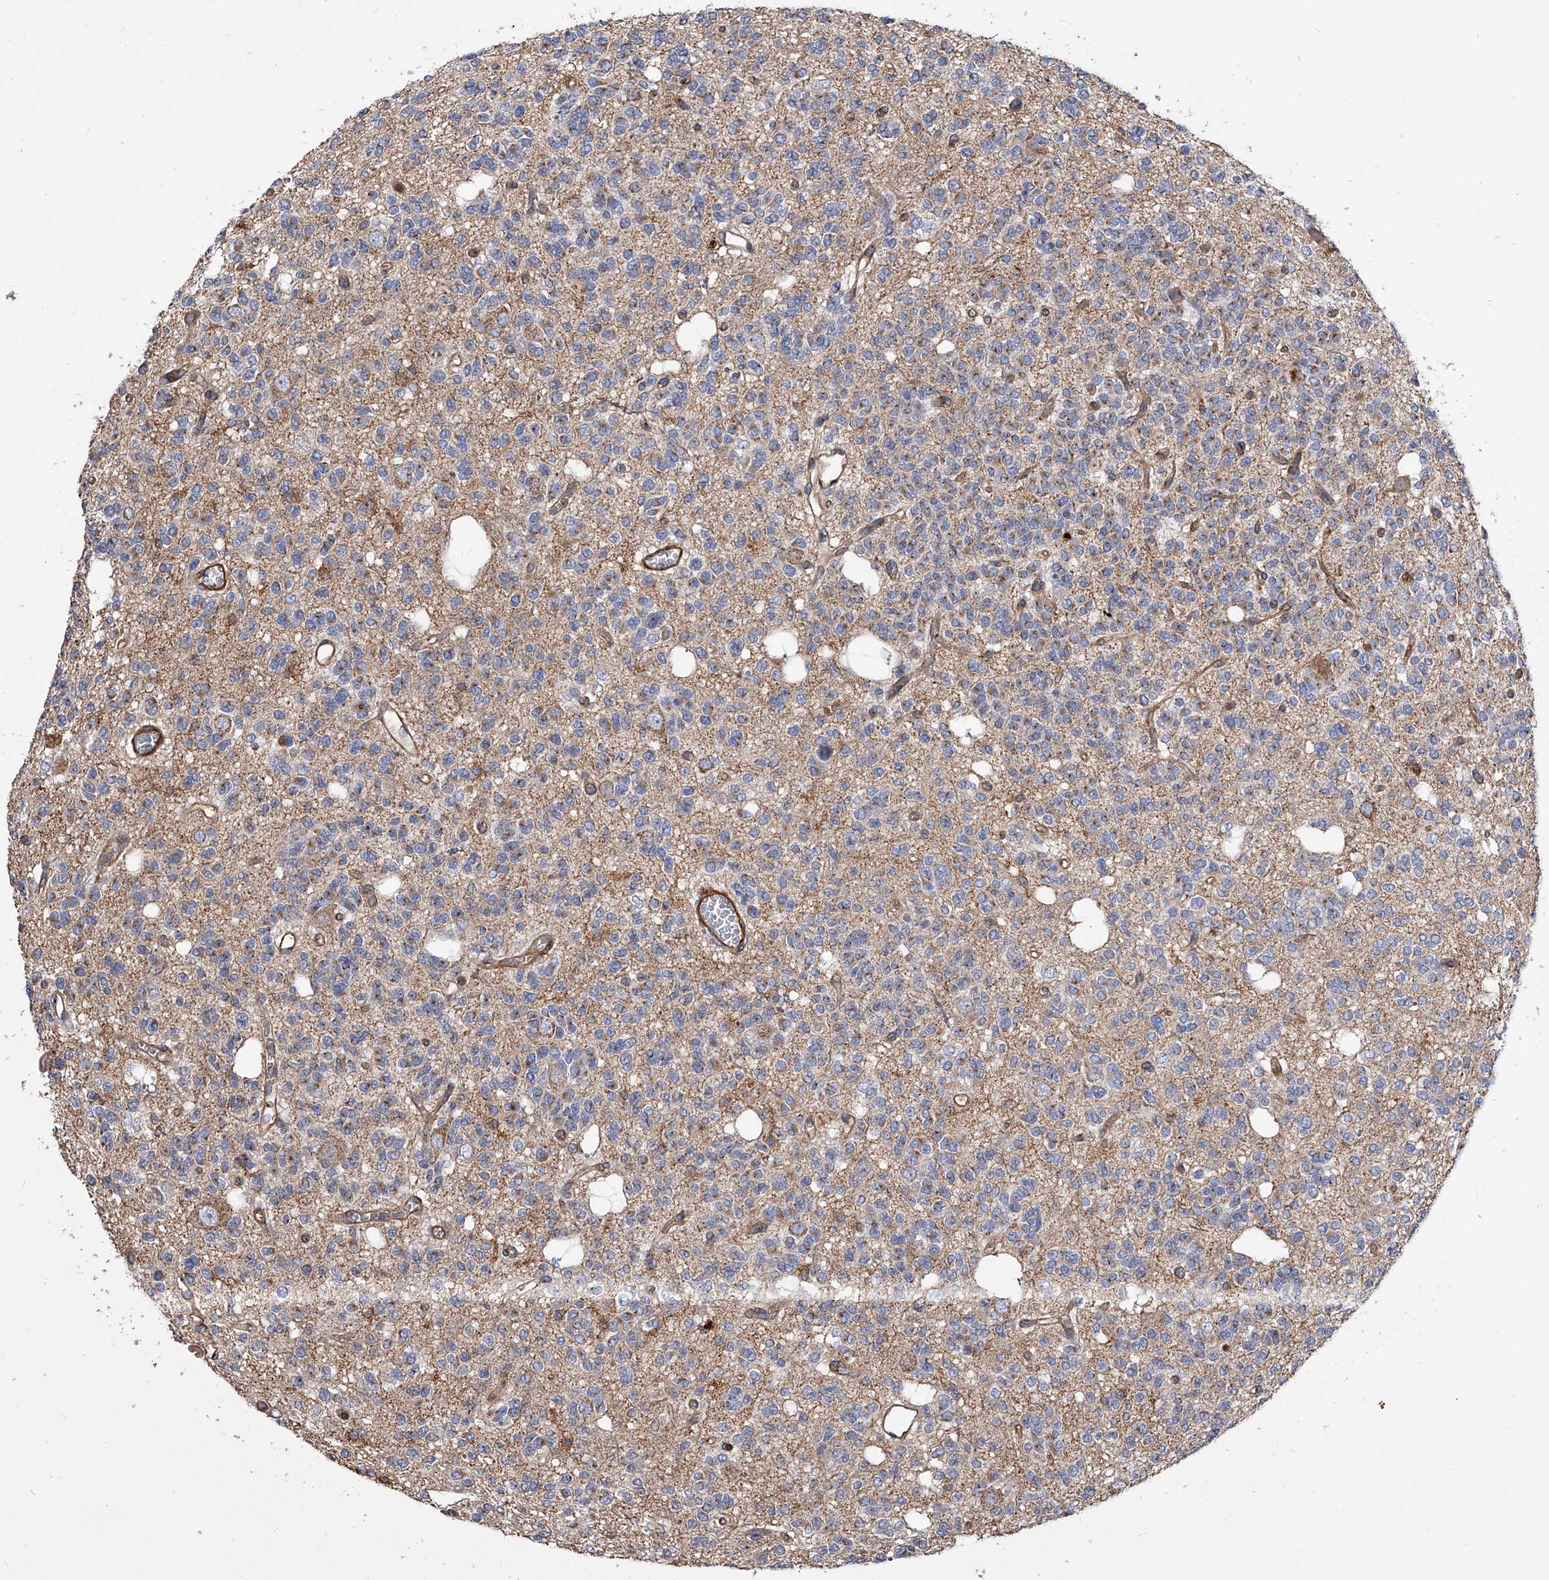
{"staining": {"intensity": "weak", "quantity": "25%-75%", "location": "cytoplasmic/membranous"}, "tissue": "glioma", "cell_type": "Tumor cells", "image_type": "cancer", "snomed": [{"axis": "morphology", "description": "Glioma, malignant, Low grade"}, {"axis": "topography", "description": "Brain"}], "caption": "A photomicrograph of glioma stained for a protein exhibits weak cytoplasmic/membranous brown staining in tumor cells.", "gene": "PISD", "patient": {"sex": "male", "age": 38}}